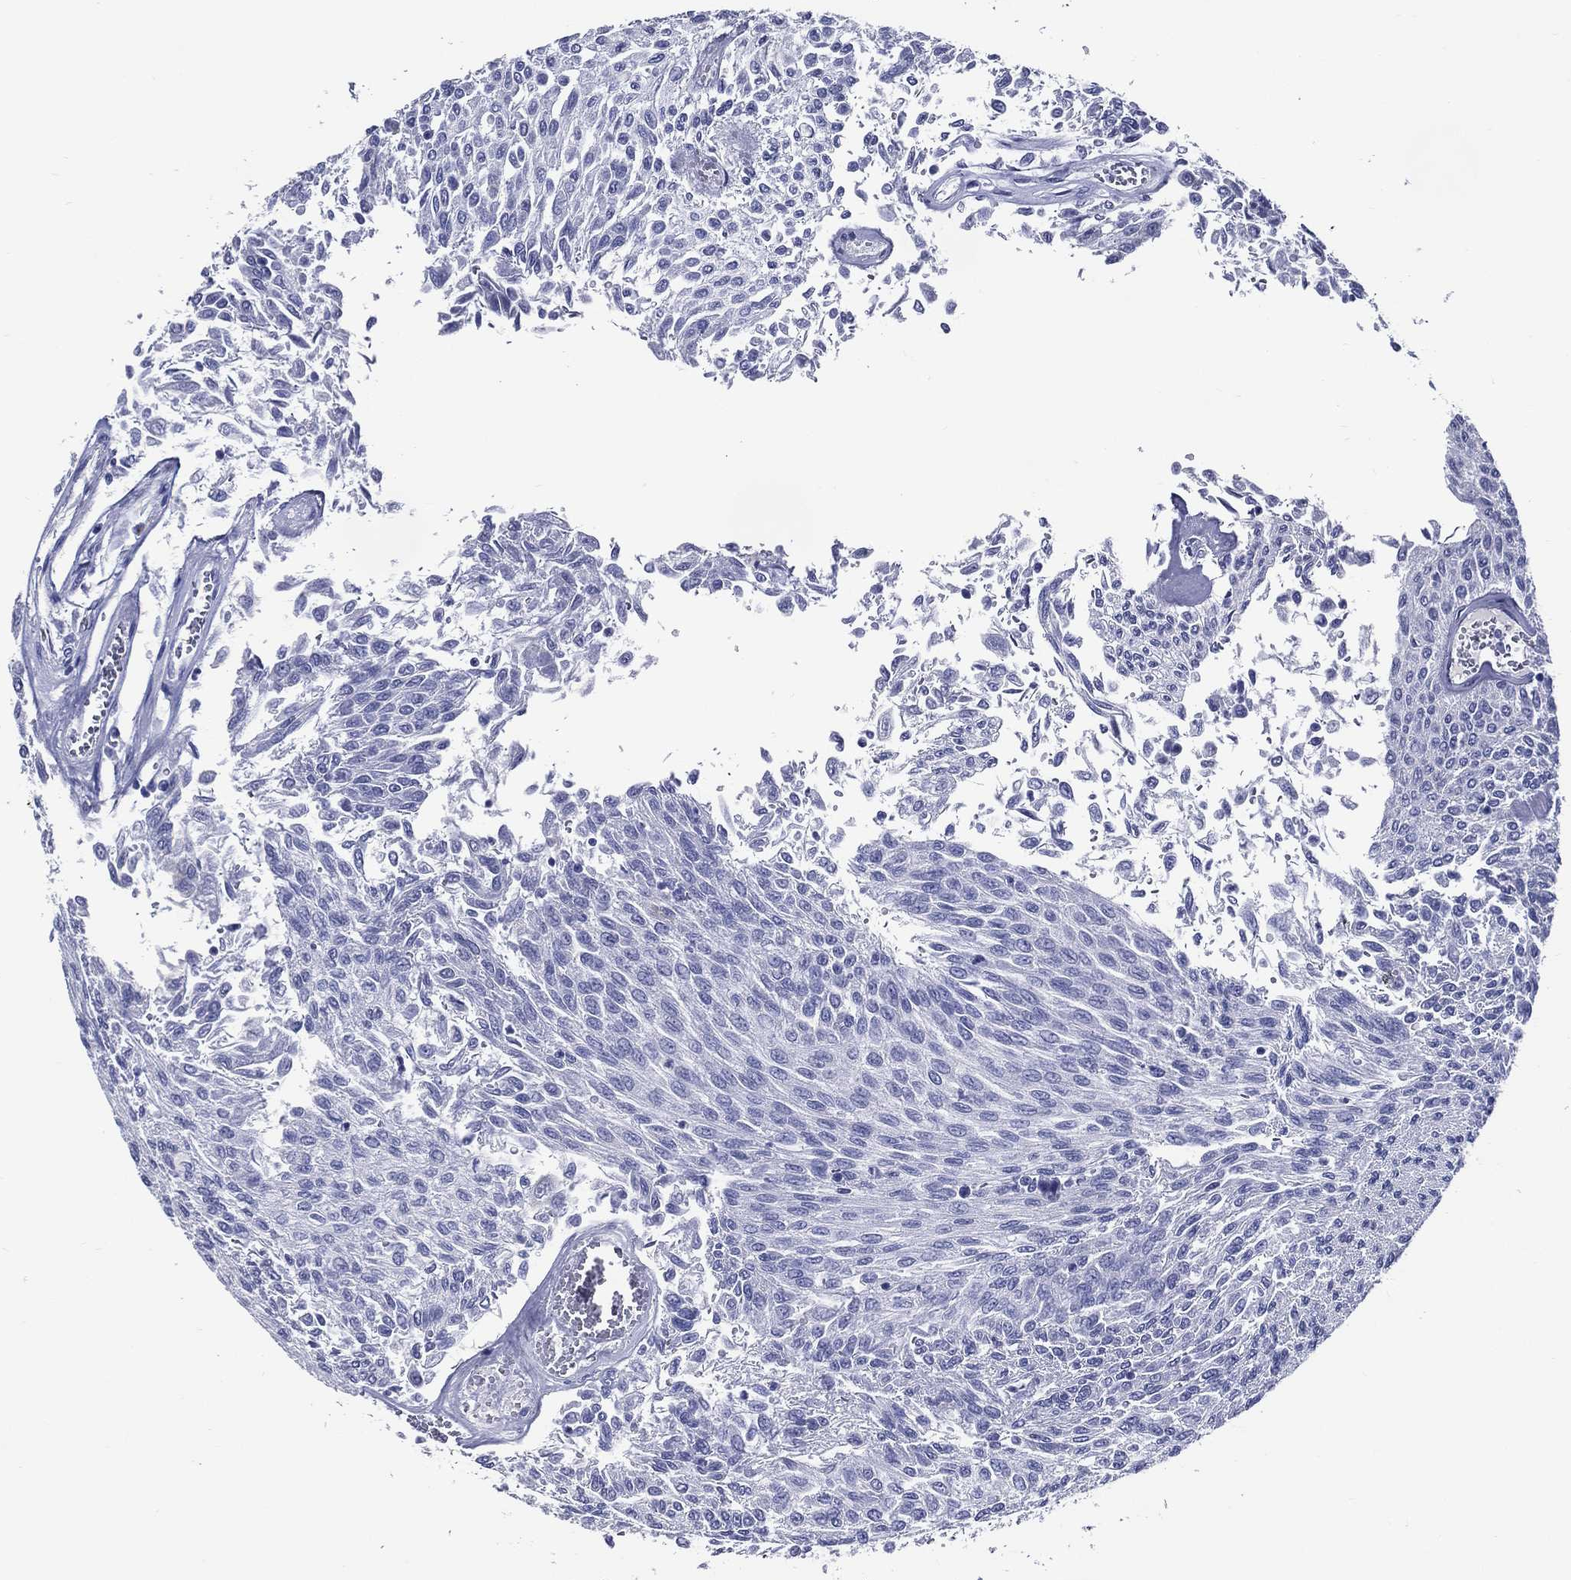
{"staining": {"intensity": "negative", "quantity": "none", "location": "none"}, "tissue": "urothelial cancer", "cell_type": "Tumor cells", "image_type": "cancer", "snomed": [{"axis": "morphology", "description": "Urothelial carcinoma, Low grade"}, {"axis": "topography", "description": "Urinary bladder"}], "caption": "Tumor cells show no significant protein positivity in urothelial carcinoma (low-grade). Brightfield microscopy of immunohistochemistry (IHC) stained with DAB (brown) and hematoxylin (blue), captured at high magnification.", "gene": "ACE2", "patient": {"sex": "male", "age": 78}}